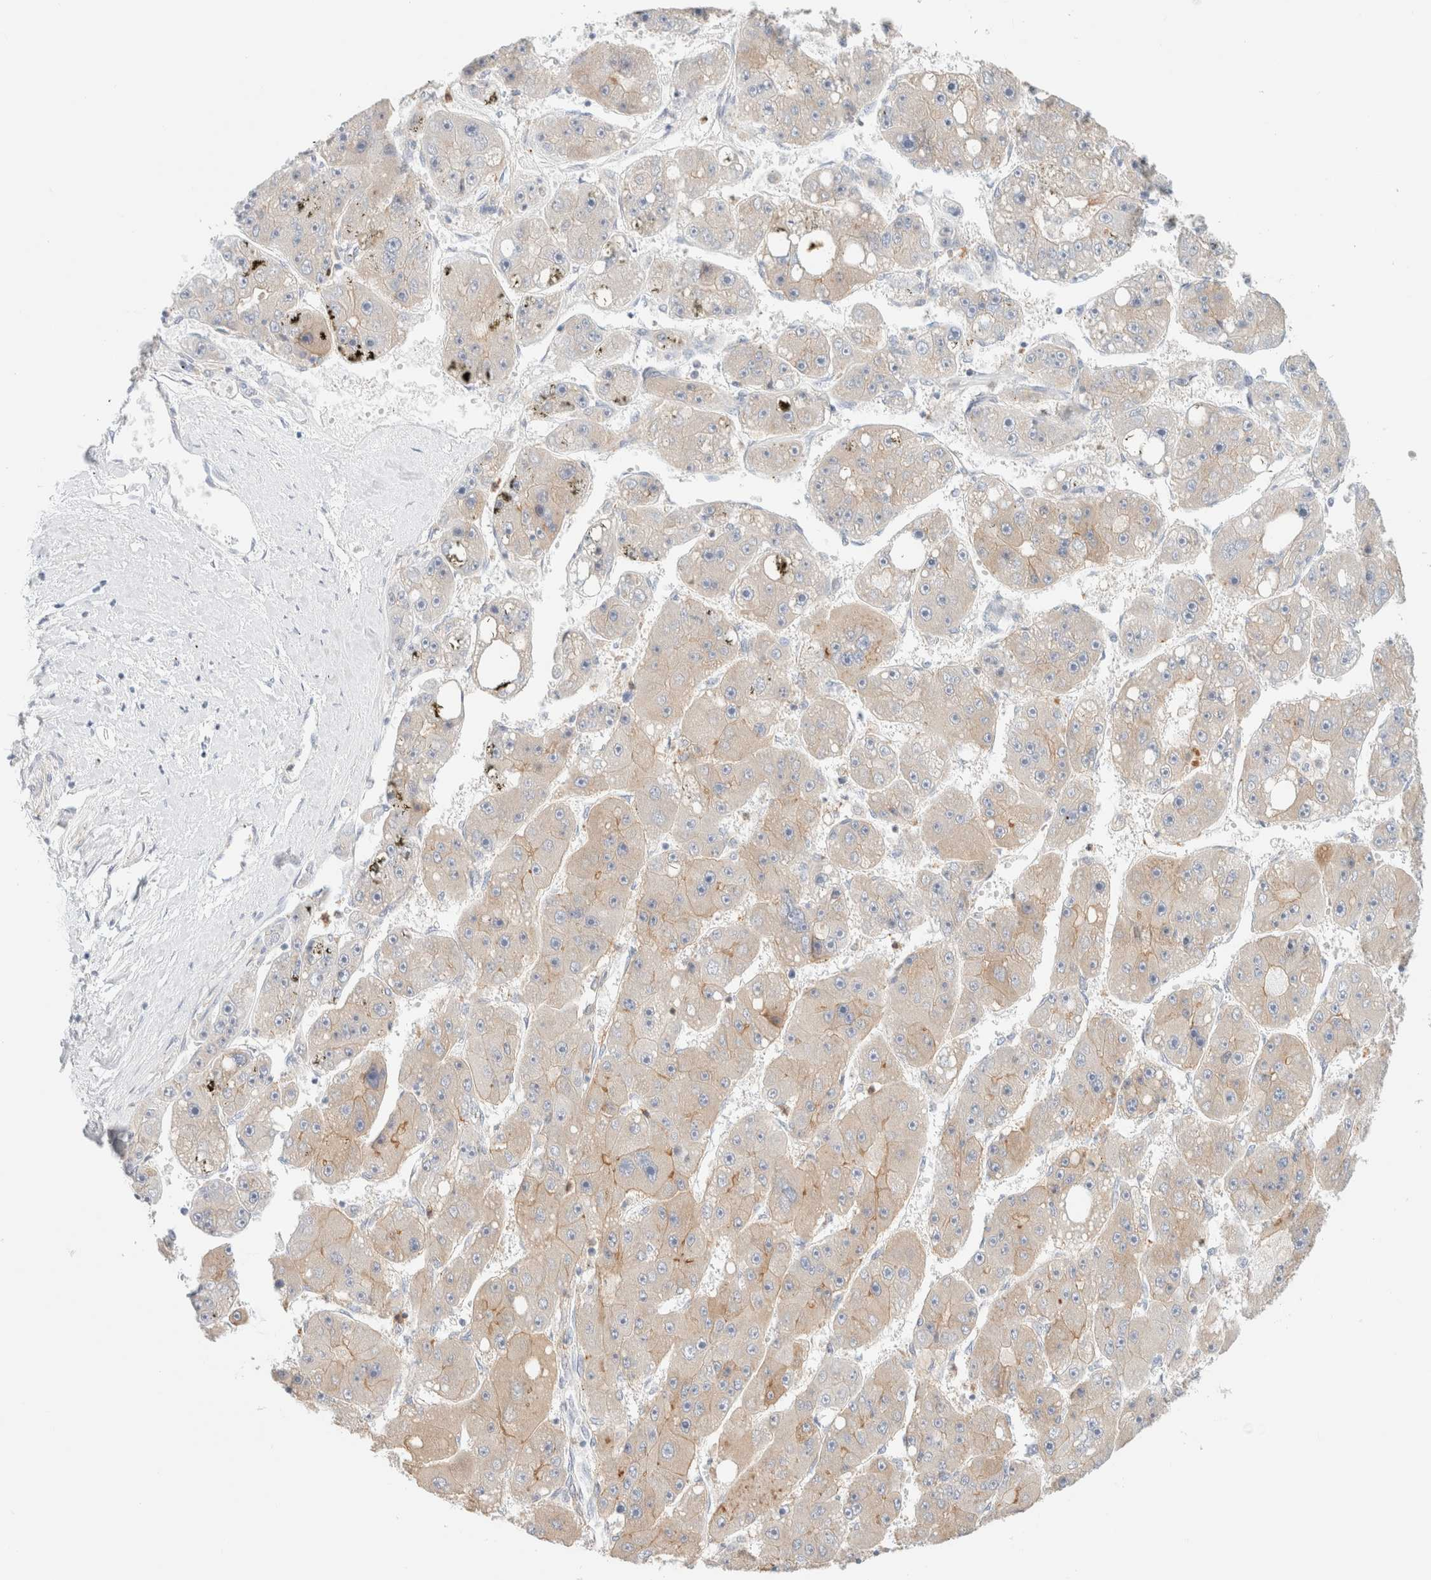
{"staining": {"intensity": "weak", "quantity": "25%-75%", "location": "cytoplasmic/membranous"}, "tissue": "liver cancer", "cell_type": "Tumor cells", "image_type": "cancer", "snomed": [{"axis": "morphology", "description": "Carcinoma, Hepatocellular, NOS"}, {"axis": "topography", "description": "Liver"}], "caption": "This is a photomicrograph of IHC staining of hepatocellular carcinoma (liver), which shows weak staining in the cytoplasmic/membranous of tumor cells.", "gene": "UNC13B", "patient": {"sex": "female", "age": 61}}